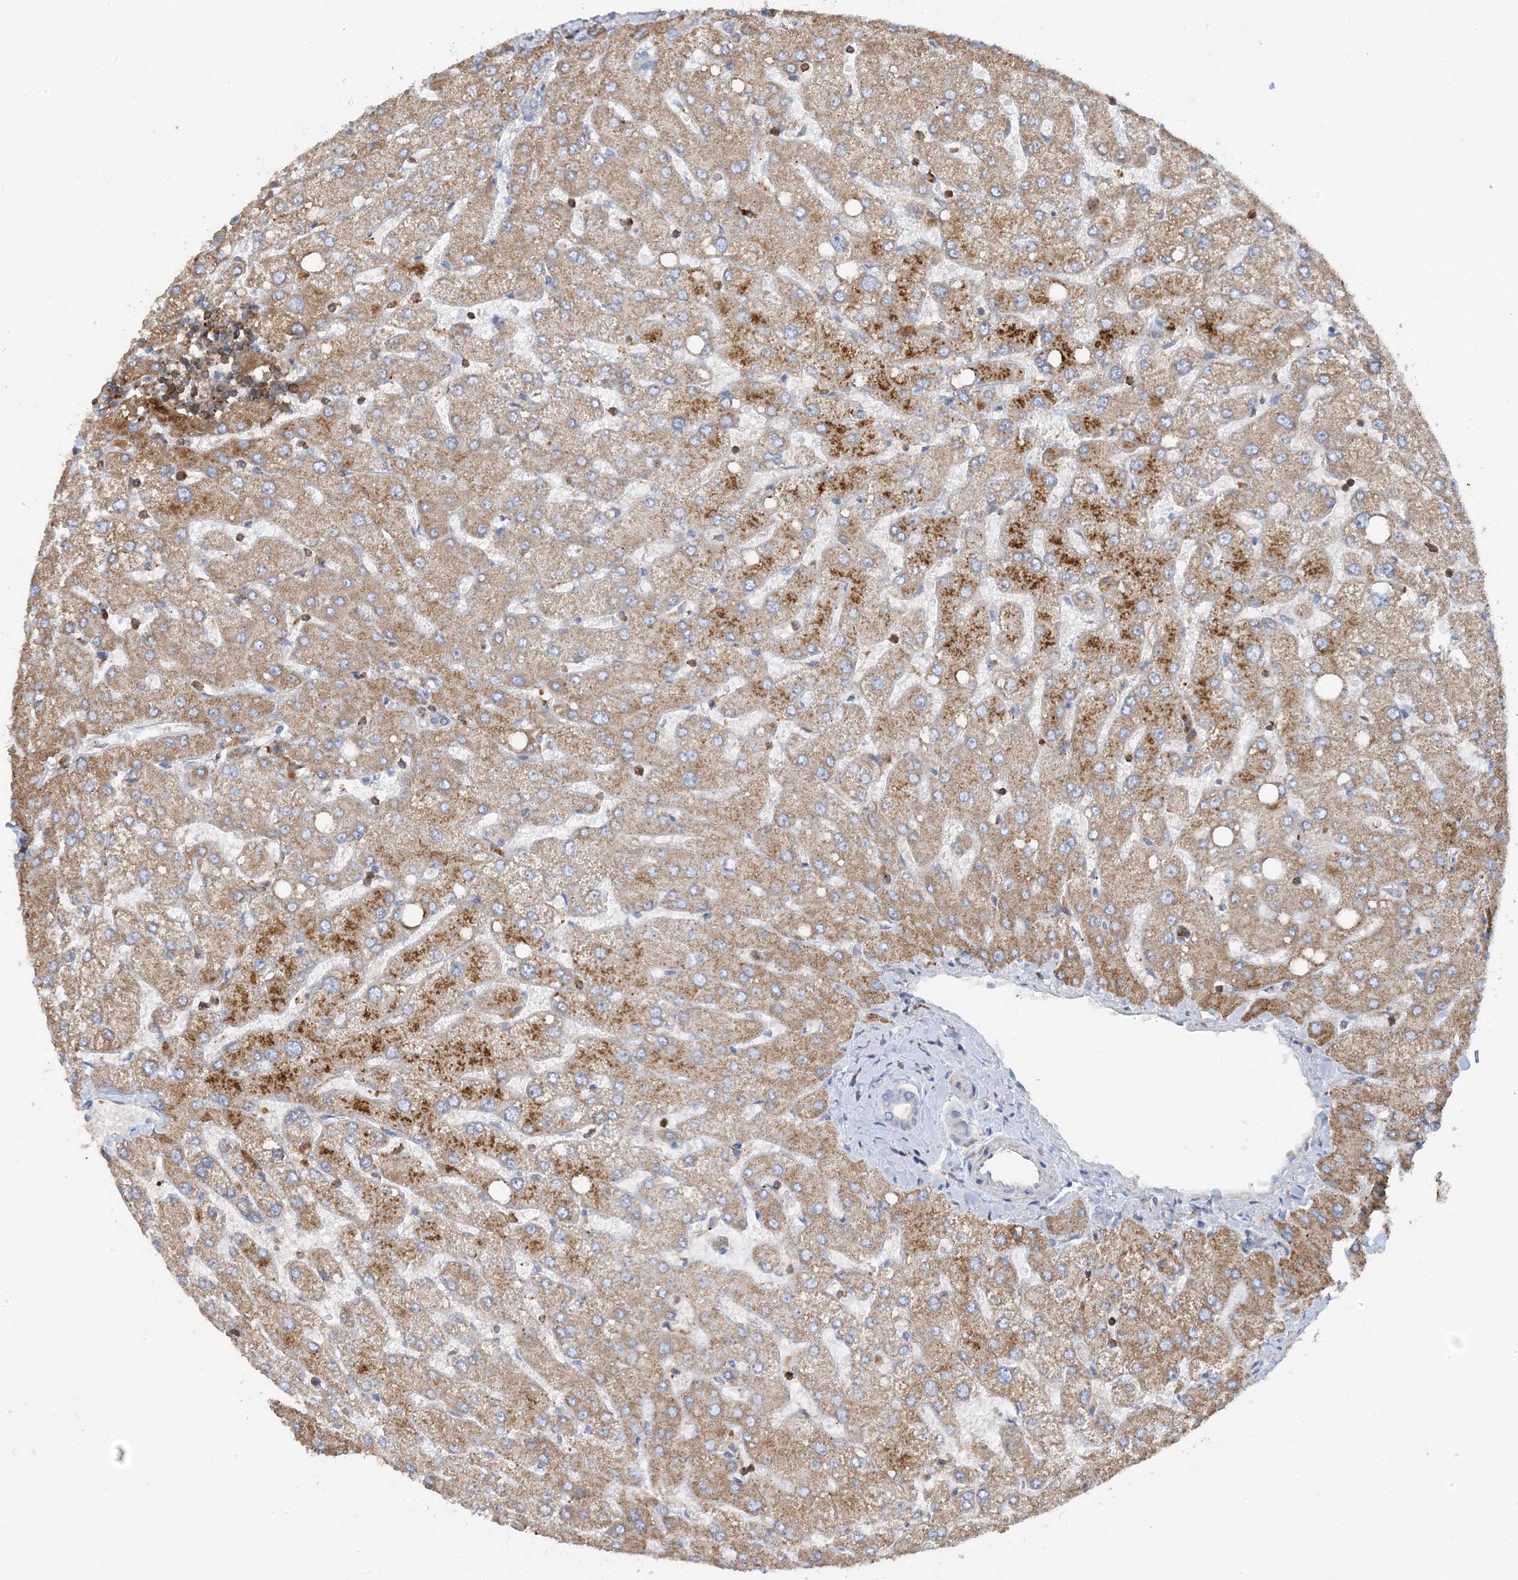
{"staining": {"intensity": "negative", "quantity": "none", "location": "none"}, "tissue": "liver", "cell_type": "Cholangiocytes", "image_type": "normal", "snomed": [{"axis": "morphology", "description": "Normal tissue, NOS"}, {"axis": "topography", "description": "Liver"}], "caption": "Immunohistochemistry (IHC) histopathology image of benign liver: liver stained with DAB exhibits no significant protein staining in cholangiocytes. Brightfield microscopy of IHC stained with DAB (3,3'-diaminobenzidine) (brown) and hematoxylin (blue), captured at high magnification.", "gene": "SFMBT2", "patient": {"sex": "female", "age": 54}}